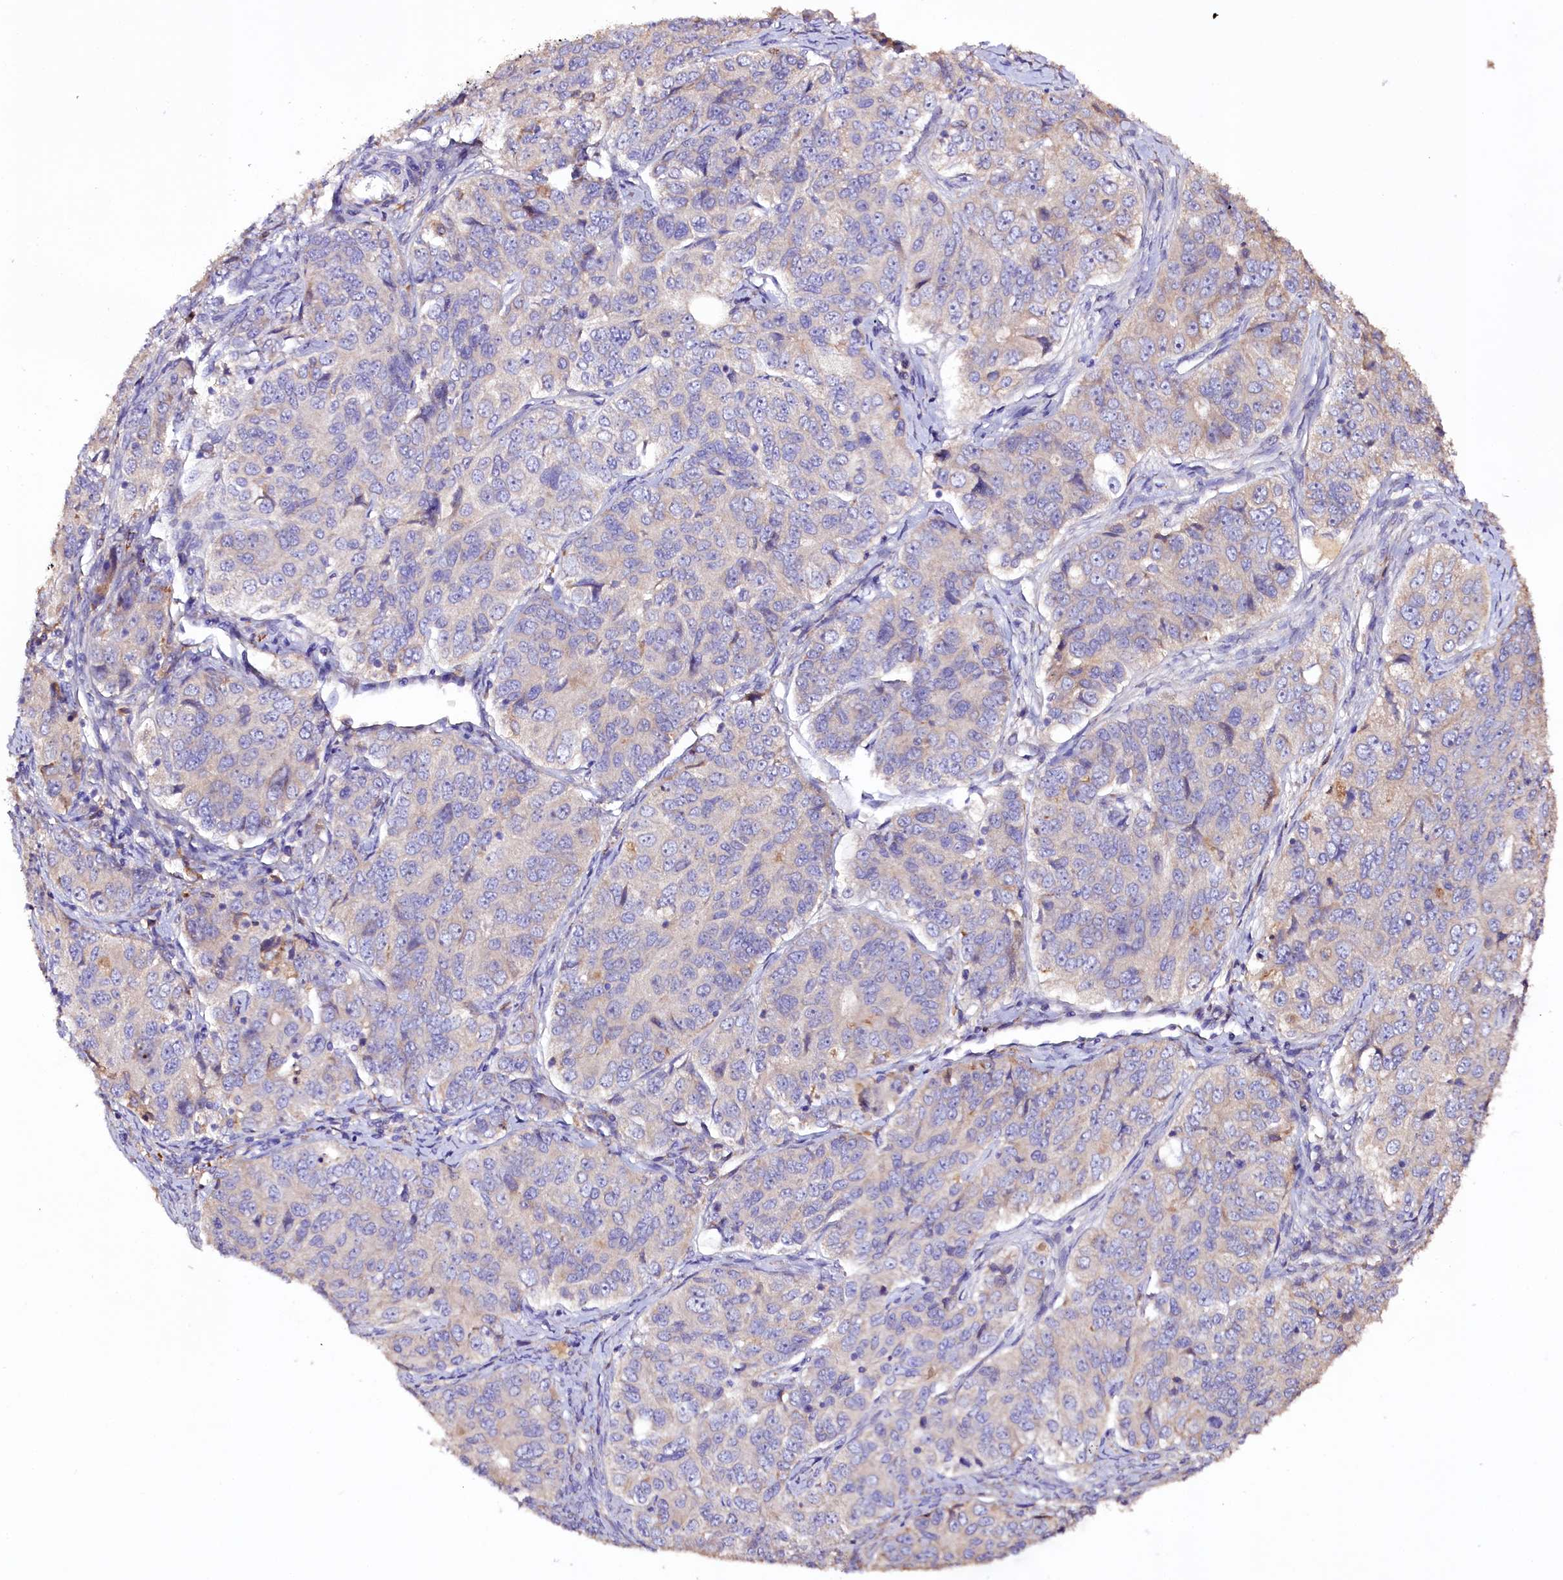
{"staining": {"intensity": "negative", "quantity": "none", "location": "none"}, "tissue": "ovarian cancer", "cell_type": "Tumor cells", "image_type": "cancer", "snomed": [{"axis": "morphology", "description": "Carcinoma, endometroid"}, {"axis": "topography", "description": "Ovary"}], "caption": "This is a photomicrograph of IHC staining of endometroid carcinoma (ovarian), which shows no positivity in tumor cells. The staining was performed using DAB (3,3'-diaminobenzidine) to visualize the protein expression in brown, while the nuclei were stained in blue with hematoxylin (Magnification: 20x).", "gene": "DMXL2", "patient": {"sex": "female", "age": 51}}